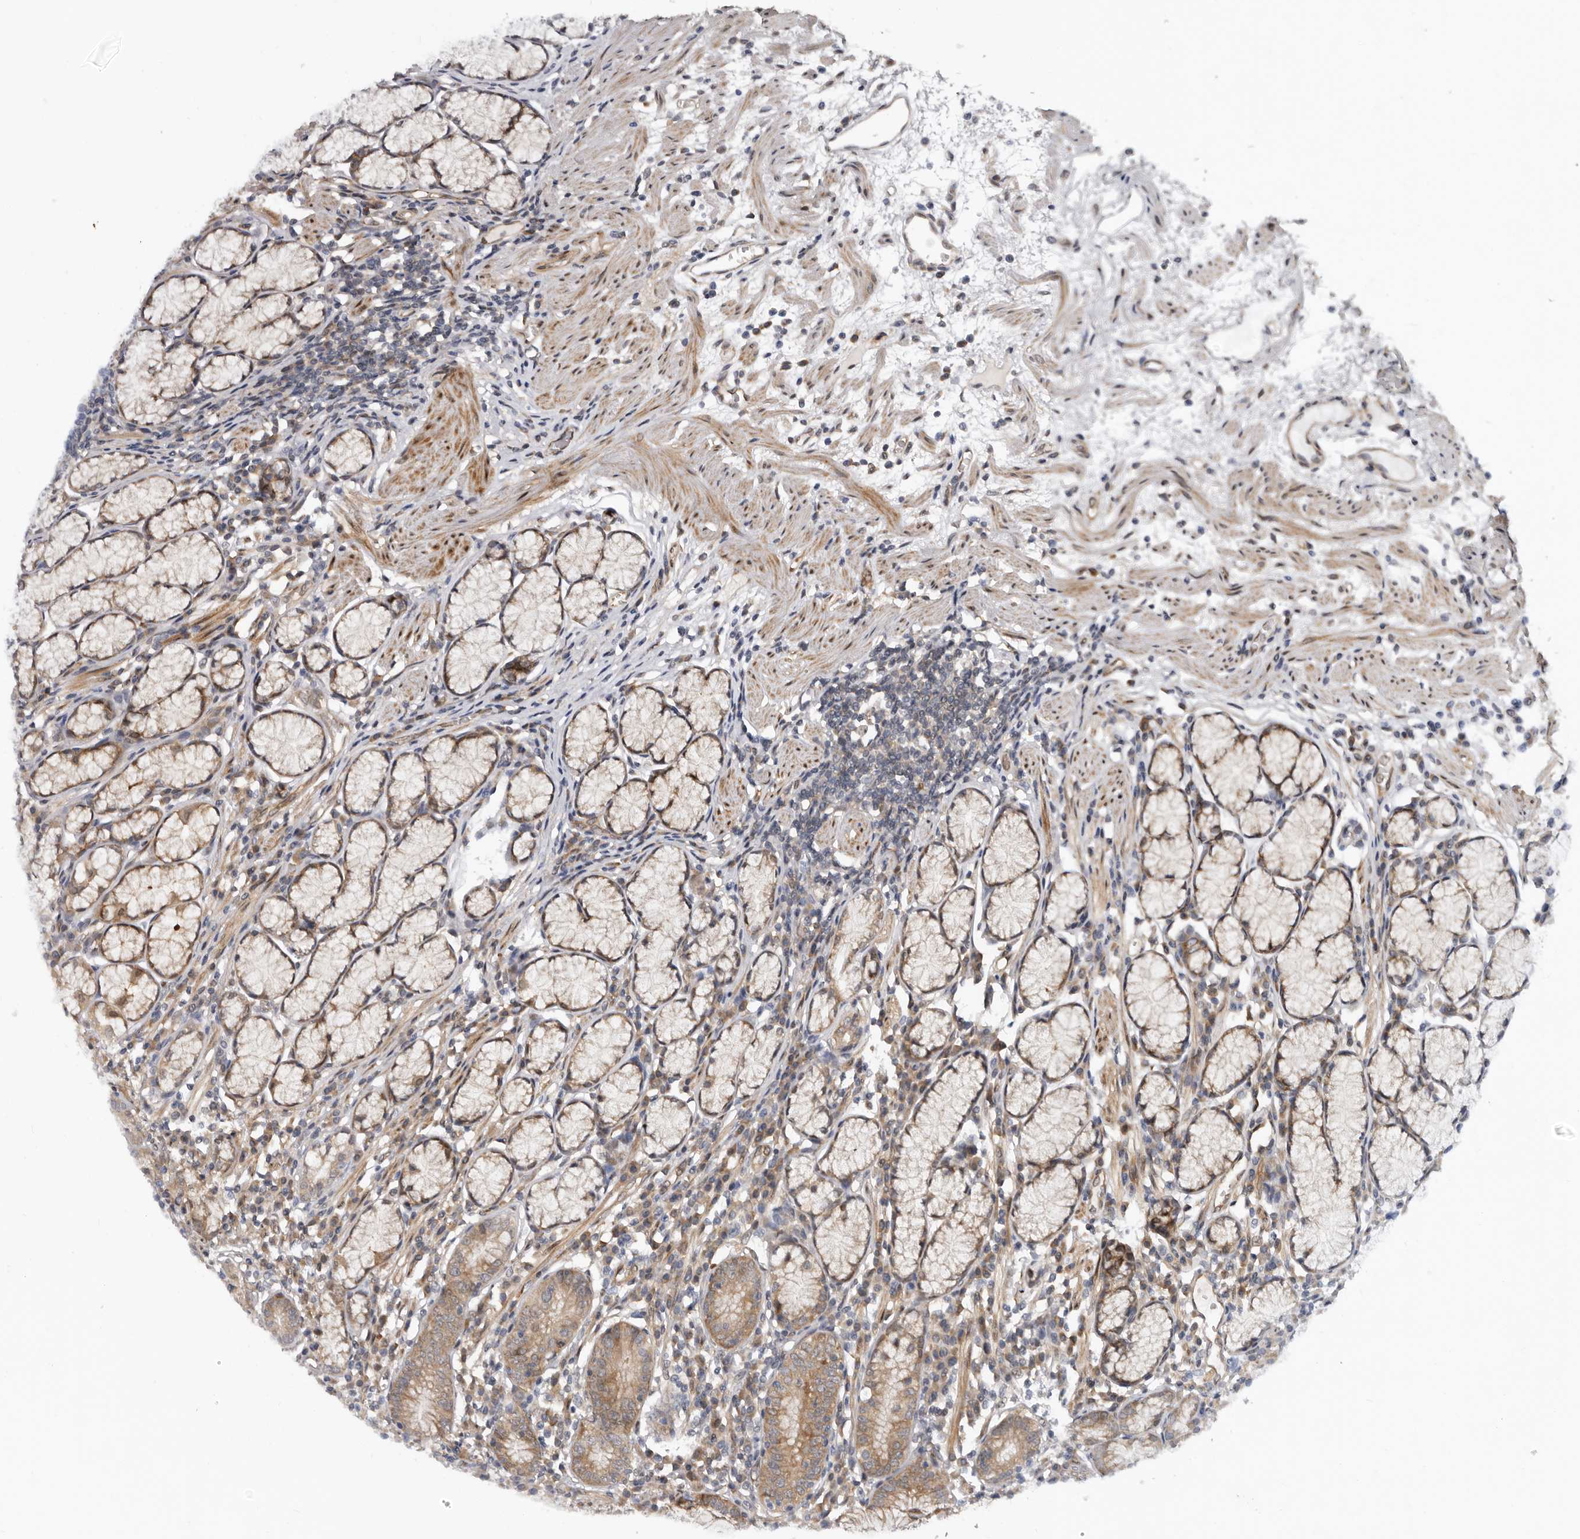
{"staining": {"intensity": "moderate", "quantity": ">75%", "location": "cytoplasmic/membranous"}, "tissue": "stomach", "cell_type": "Glandular cells", "image_type": "normal", "snomed": [{"axis": "morphology", "description": "Normal tissue, NOS"}, {"axis": "topography", "description": "Stomach"}], "caption": "Protein staining shows moderate cytoplasmic/membranous staining in approximately >75% of glandular cells in unremarkable stomach. The staining was performed using DAB (3,3'-diaminobenzidine) to visualize the protein expression in brown, while the nuclei were stained in blue with hematoxylin (Magnification: 20x).", "gene": "SBDS", "patient": {"sex": "male", "age": 55}}